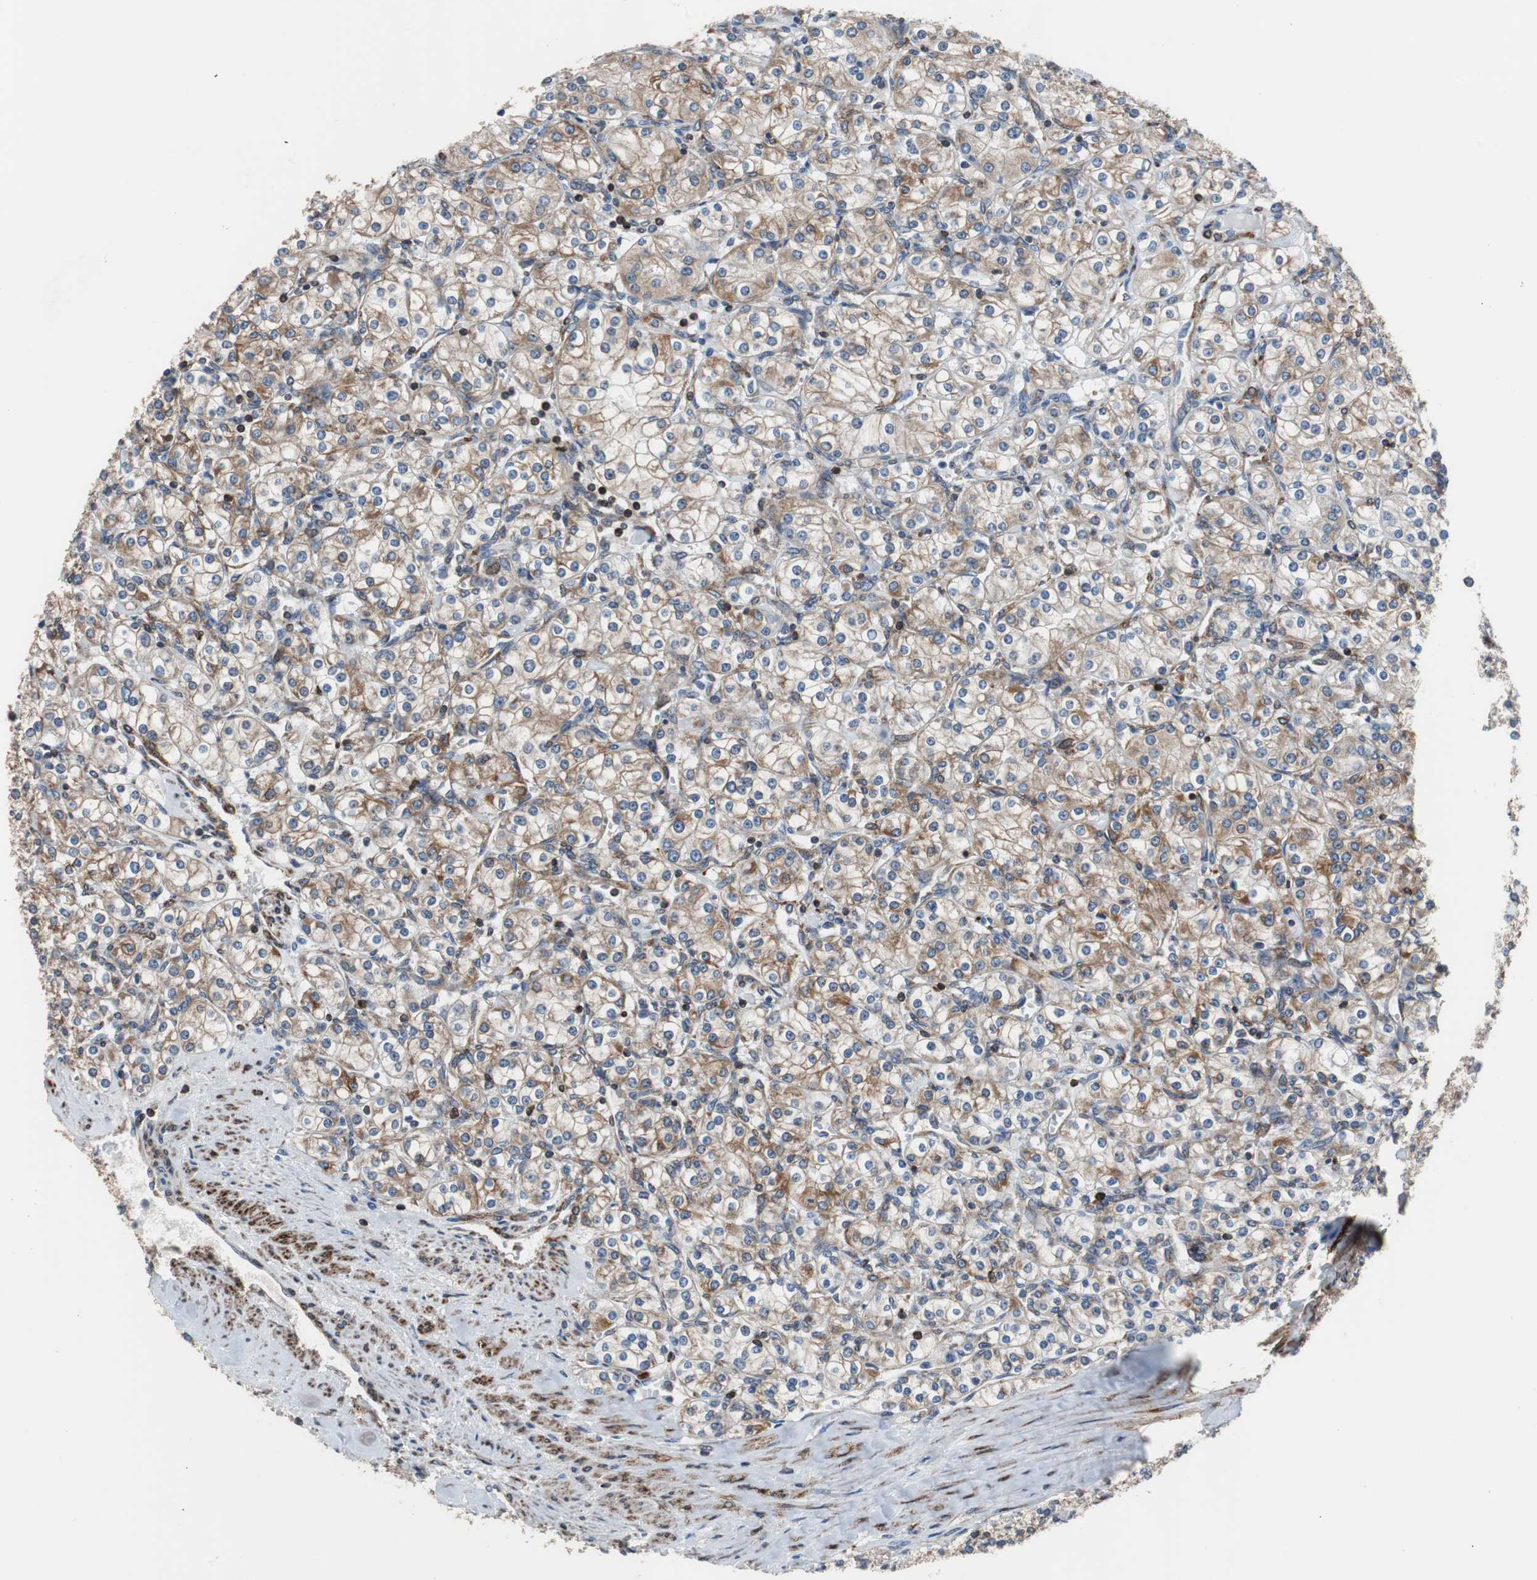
{"staining": {"intensity": "weak", "quantity": ">75%", "location": "cytoplasmic/membranous"}, "tissue": "renal cancer", "cell_type": "Tumor cells", "image_type": "cancer", "snomed": [{"axis": "morphology", "description": "Adenocarcinoma, NOS"}, {"axis": "topography", "description": "Kidney"}], "caption": "This photomicrograph demonstrates immunohistochemistry staining of human adenocarcinoma (renal), with low weak cytoplasmic/membranous staining in approximately >75% of tumor cells.", "gene": "PBXIP1", "patient": {"sex": "male", "age": 77}}